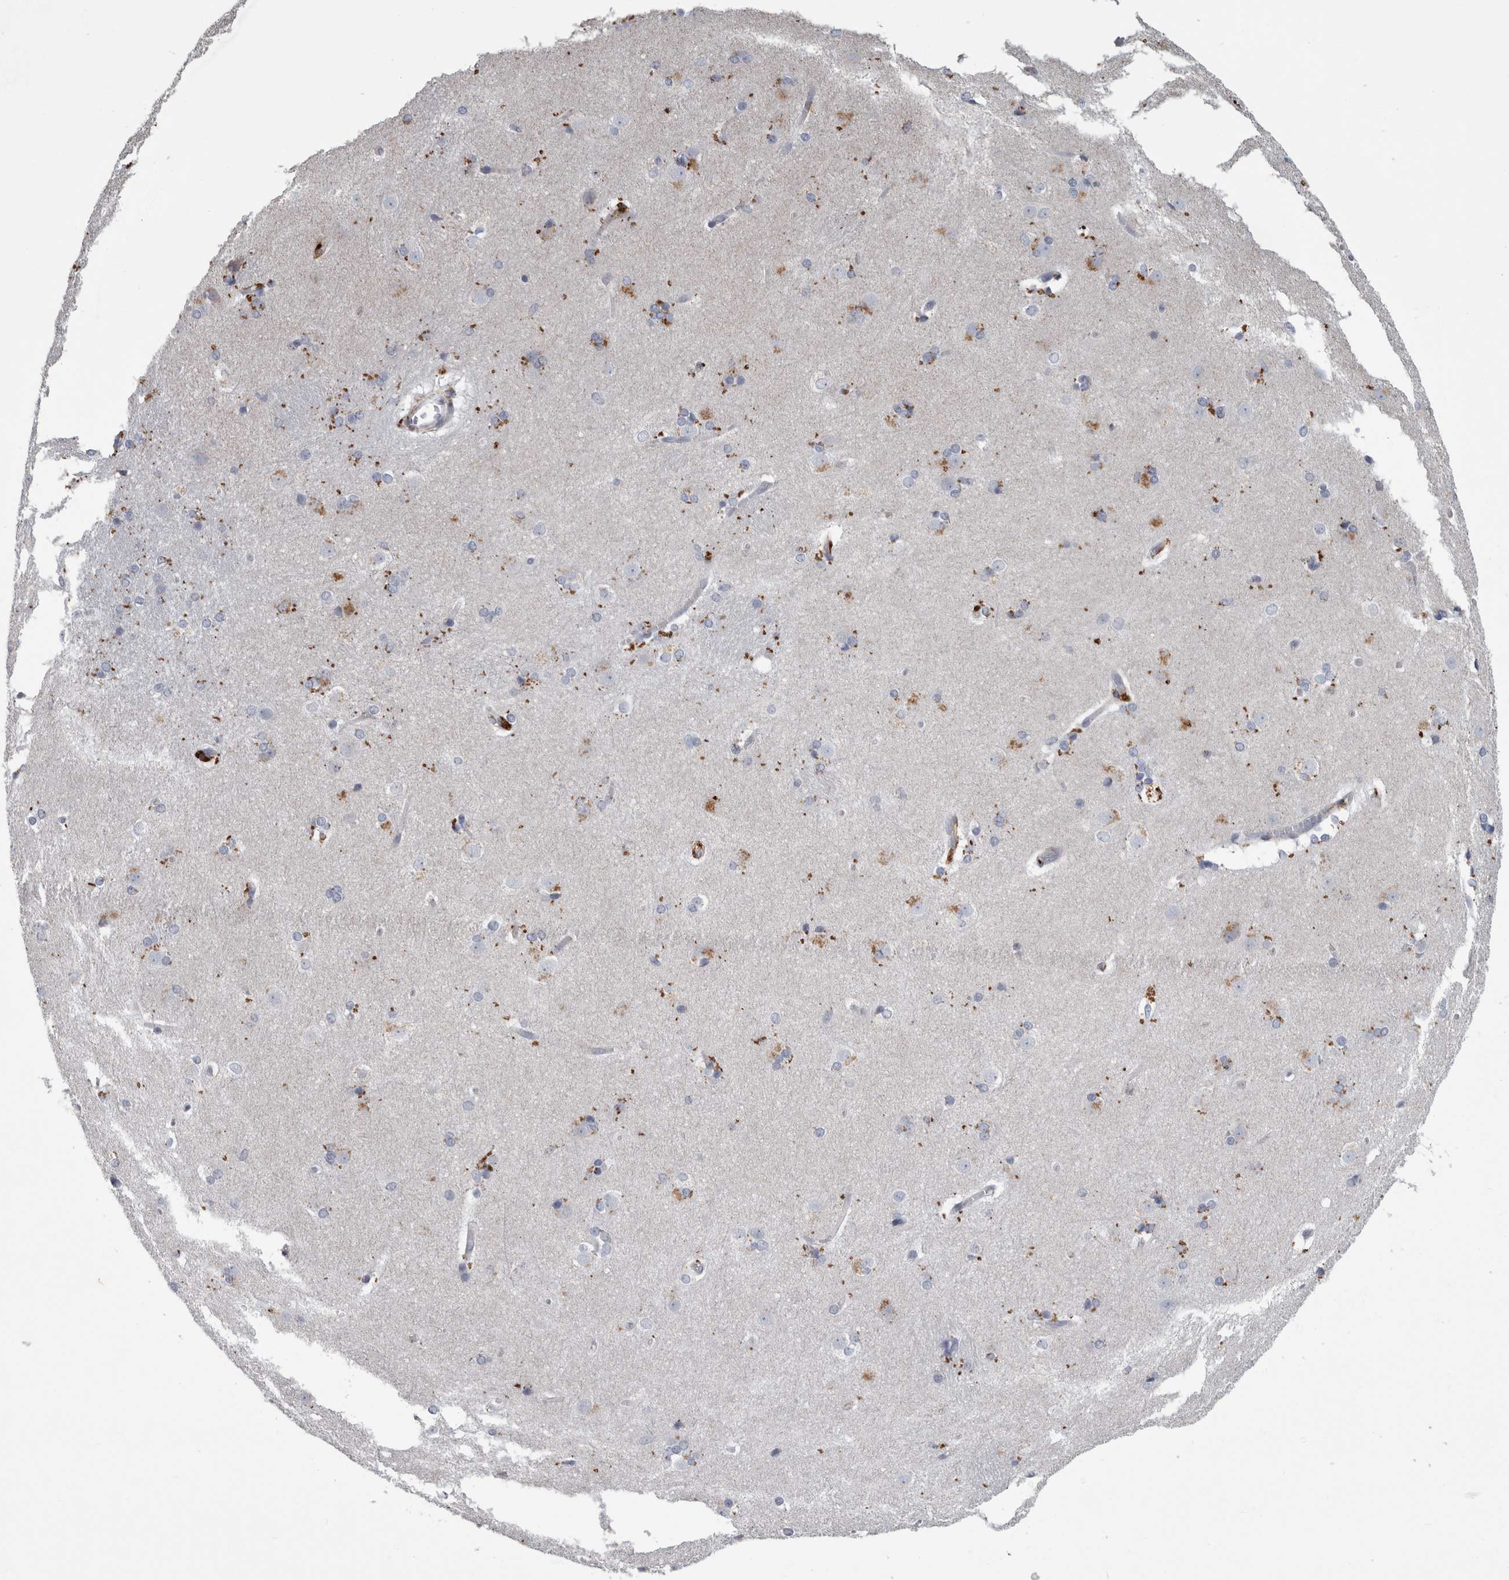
{"staining": {"intensity": "moderate", "quantity": "25%-75%", "location": "cytoplasmic/membranous"}, "tissue": "caudate", "cell_type": "Glial cells", "image_type": "normal", "snomed": [{"axis": "morphology", "description": "Normal tissue, NOS"}, {"axis": "topography", "description": "Lateral ventricle wall"}], "caption": "Immunohistochemical staining of benign human caudate demonstrates 25%-75% levels of moderate cytoplasmic/membranous protein positivity in about 25%-75% of glial cells. The staining was performed using DAB to visualize the protein expression in brown, while the nuclei were stained in blue with hematoxylin (Magnification: 20x).", "gene": "DPP7", "patient": {"sex": "female", "age": 19}}